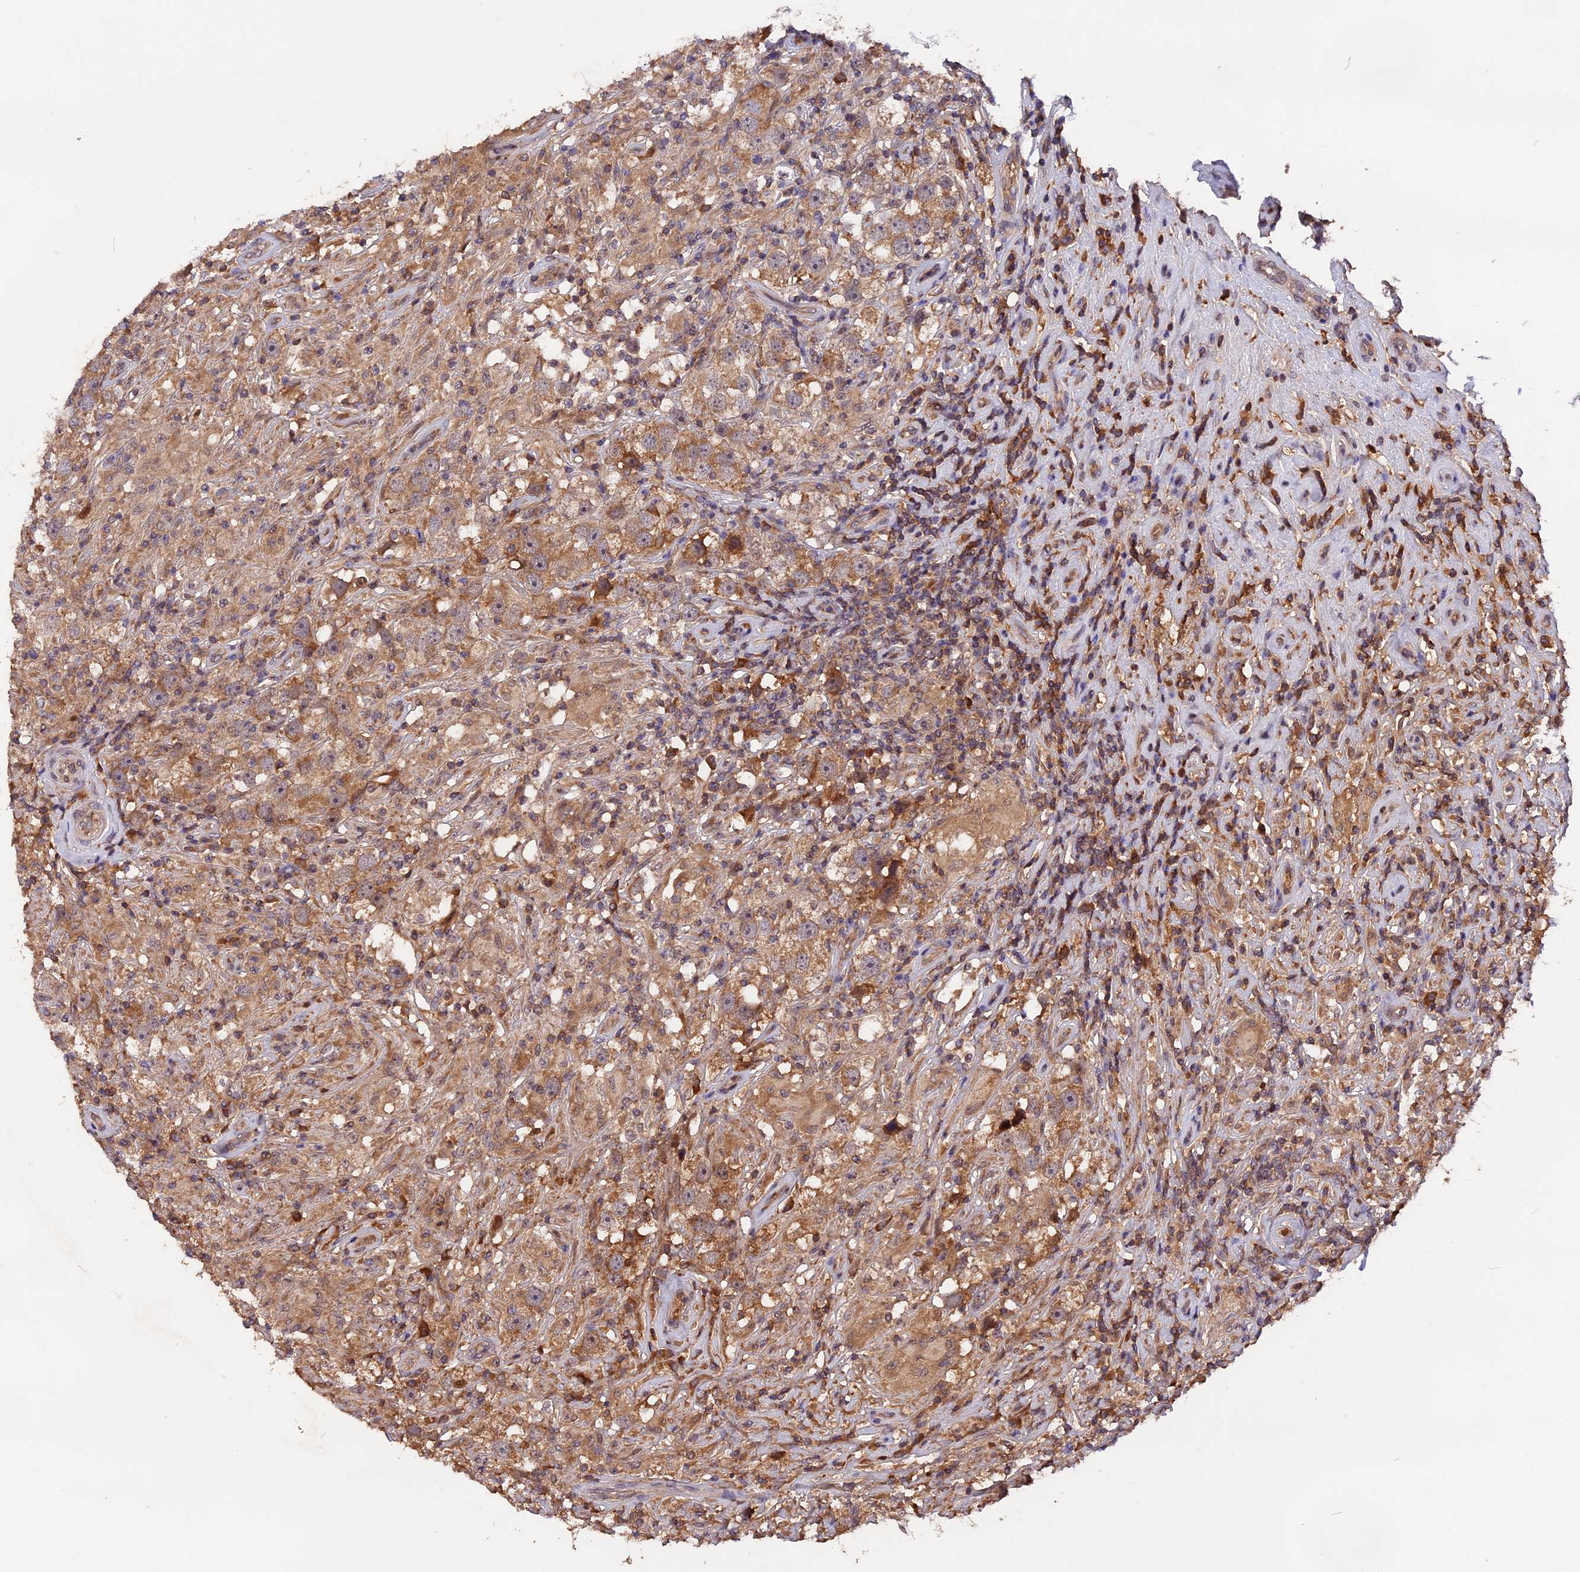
{"staining": {"intensity": "moderate", "quantity": ">75%", "location": "cytoplasmic/membranous"}, "tissue": "testis cancer", "cell_type": "Tumor cells", "image_type": "cancer", "snomed": [{"axis": "morphology", "description": "Seminoma, NOS"}, {"axis": "topography", "description": "Testis"}], "caption": "Moderate cytoplasmic/membranous protein expression is identified in about >75% of tumor cells in seminoma (testis).", "gene": "MARK4", "patient": {"sex": "male", "age": 49}}